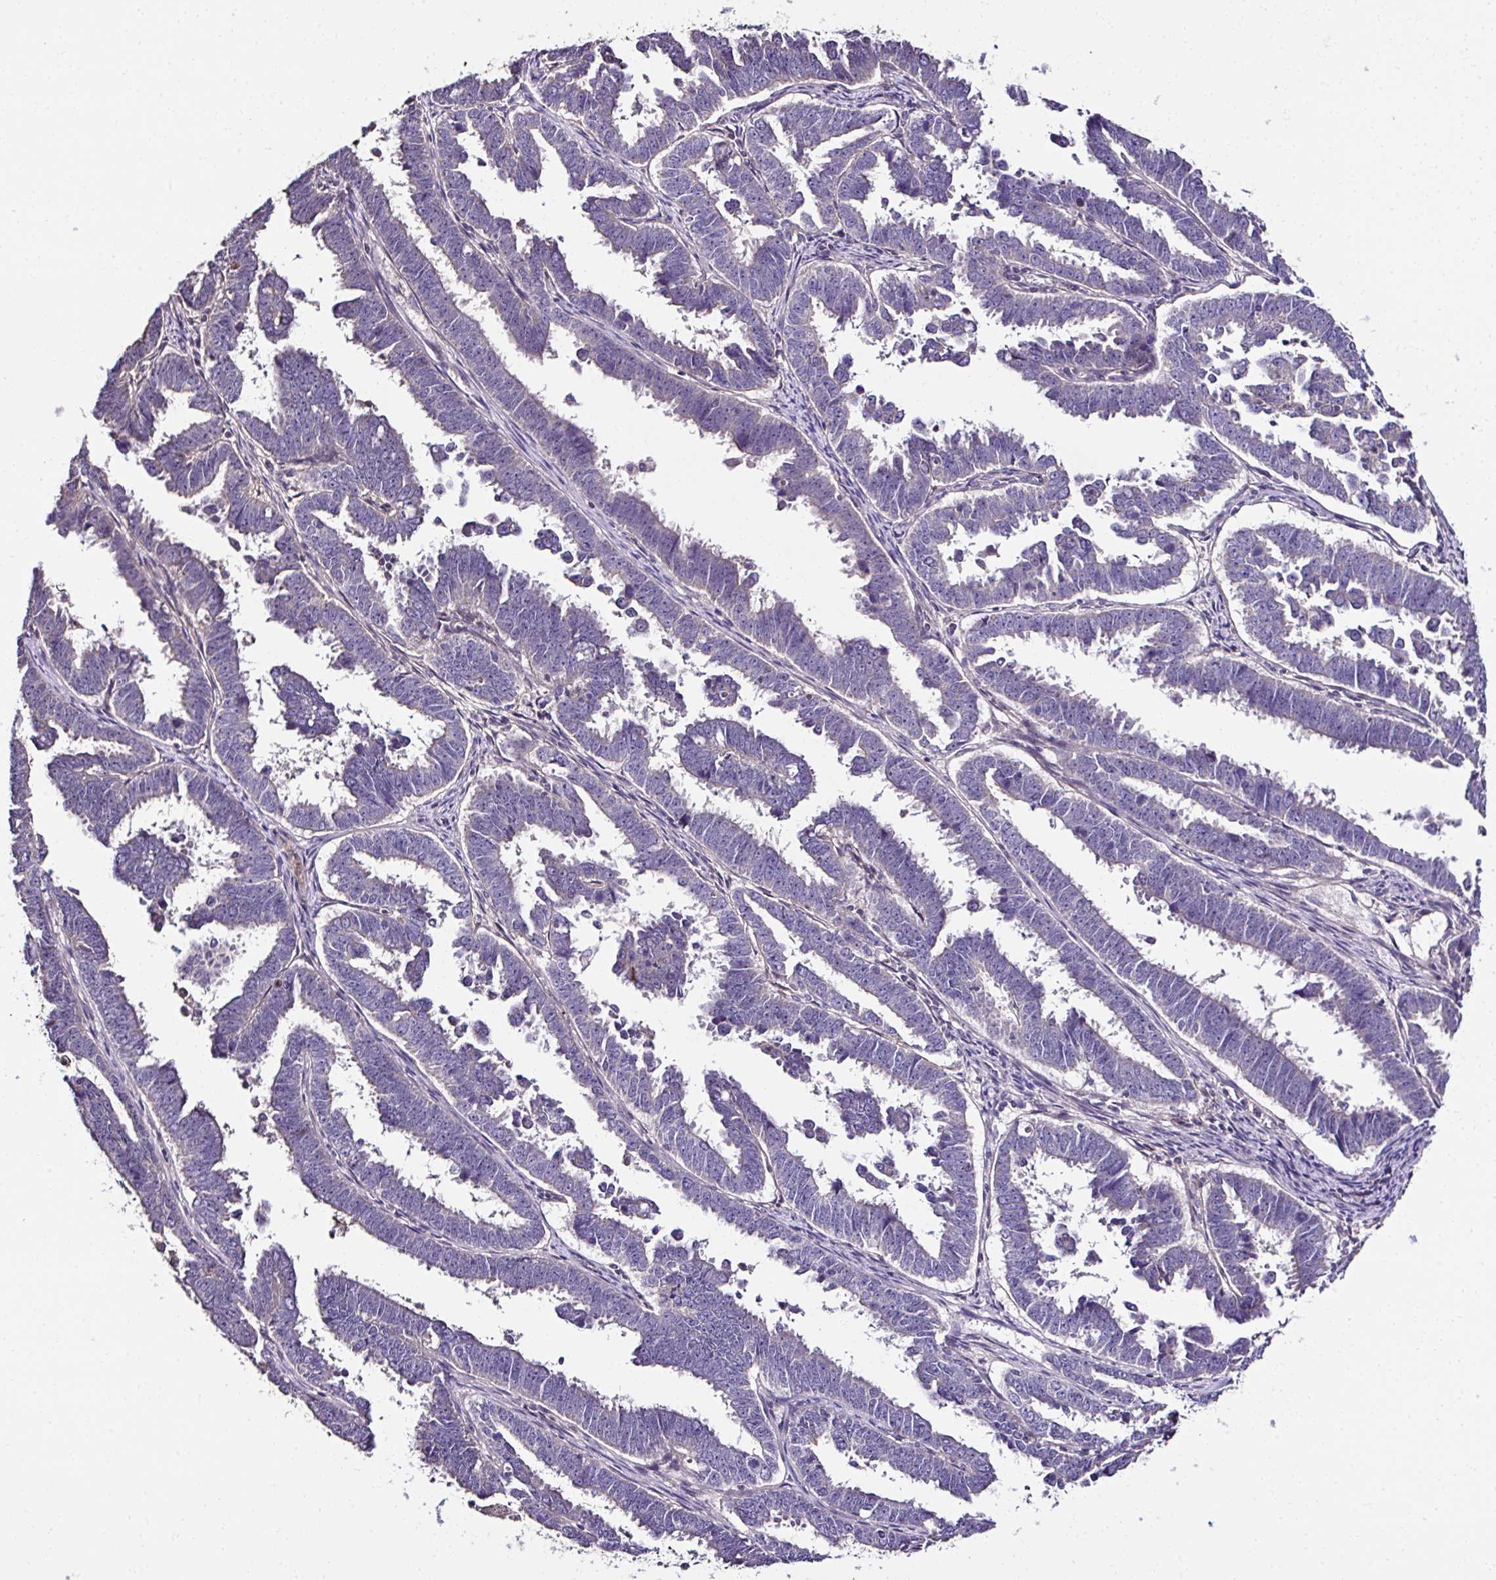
{"staining": {"intensity": "negative", "quantity": "none", "location": "none"}, "tissue": "endometrial cancer", "cell_type": "Tumor cells", "image_type": "cancer", "snomed": [{"axis": "morphology", "description": "Adenocarcinoma, NOS"}, {"axis": "topography", "description": "Endometrium"}], "caption": "Image shows no protein expression in tumor cells of endometrial adenocarcinoma tissue.", "gene": "CCDC85C", "patient": {"sex": "female", "age": 75}}